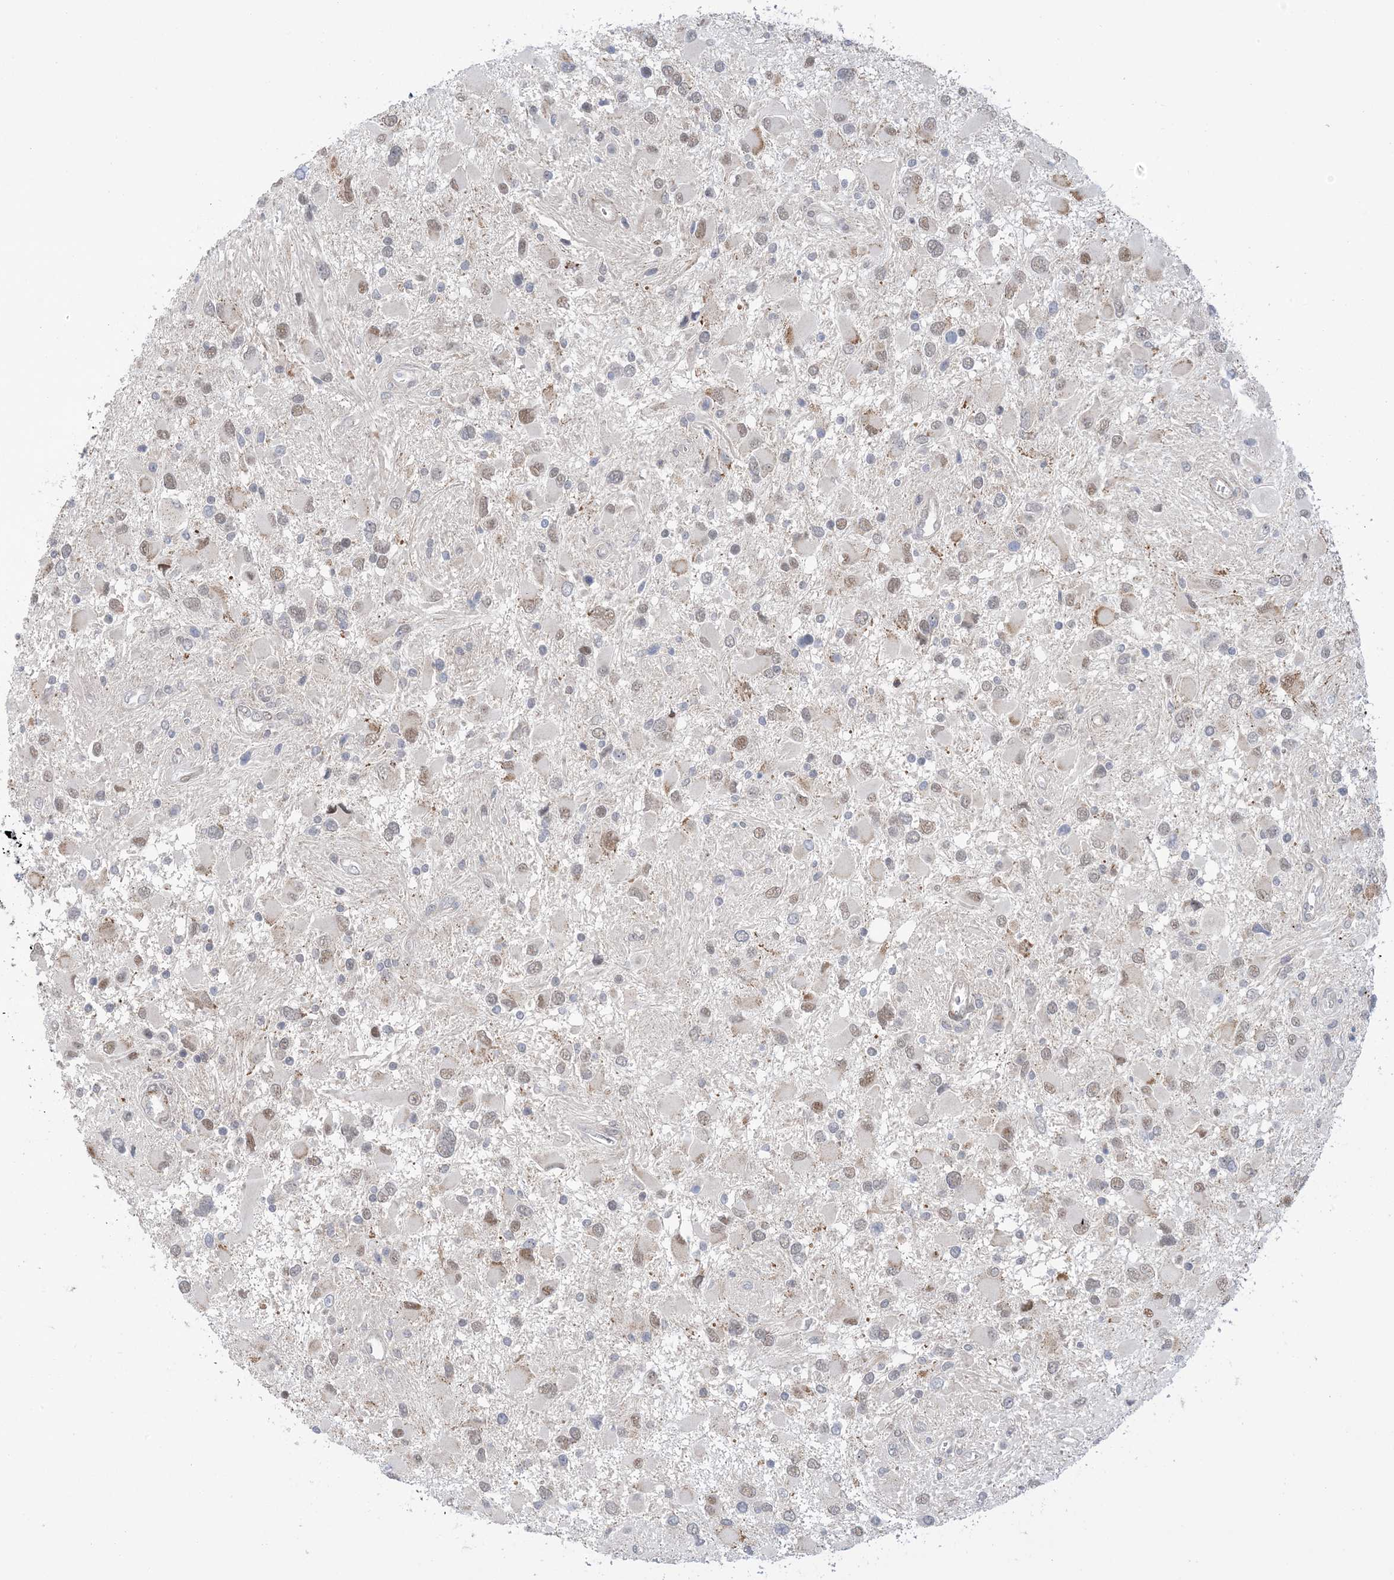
{"staining": {"intensity": "weak", "quantity": "25%-75%", "location": "nuclear"}, "tissue": "glioma", "cell_type": "Tumor cells", "image_type": "cancer", "snomed": [{"axis": "morphology", "description": "Glioma, malignant, High grade"}, {"axis": "topography", "description": "Brain"}], "caption": "Immunohistochemical staining of human glioma displays low levels of weak nuclear protein expression in about 25%-75% of tumor cells.", "gene": "ZNF8", "patient": {"sex": "male", "age": 53}}